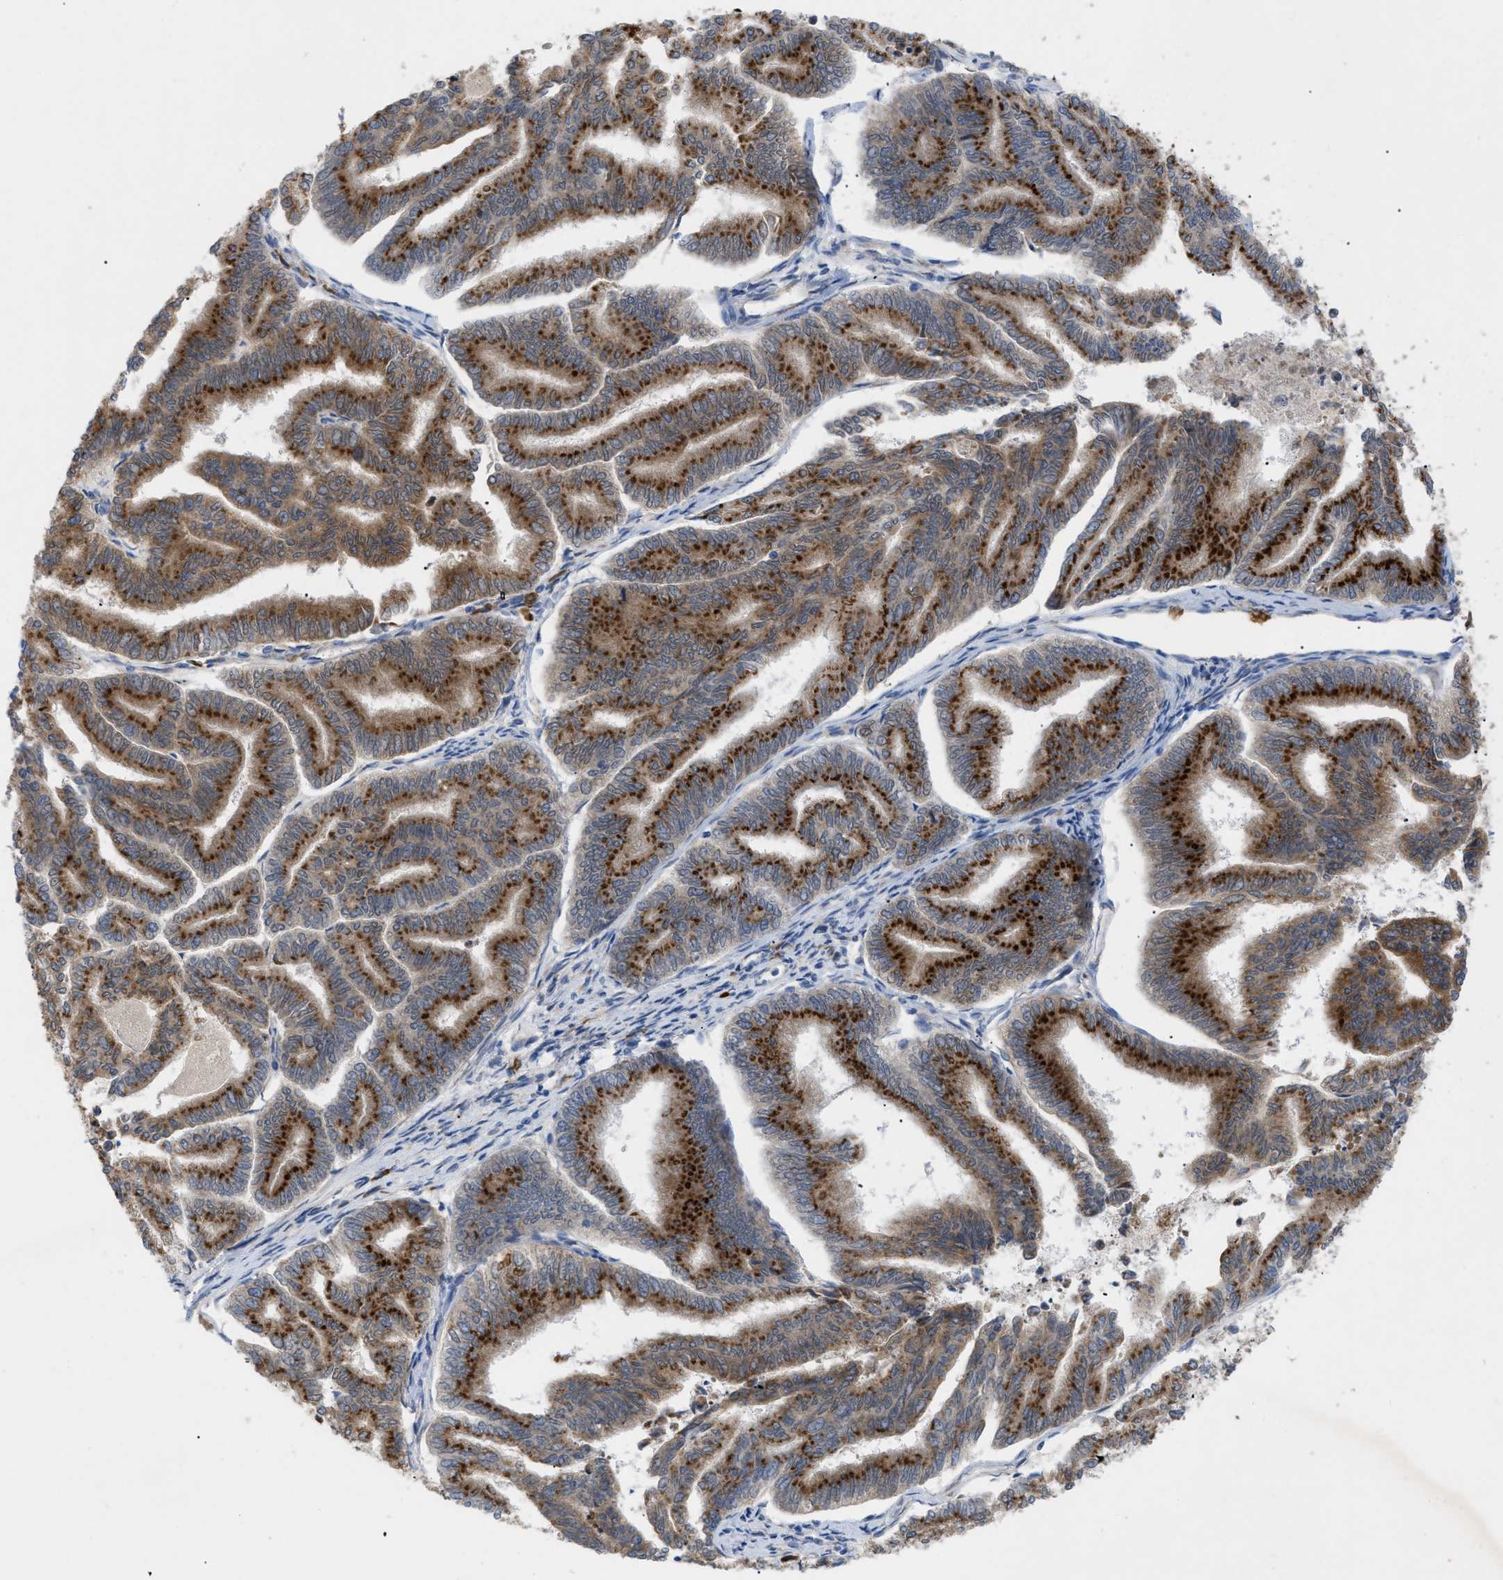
{"staining": {"intensity": "strong", "quantity": ">75%", "location": "cytoplasmic/membranous"}, "tissue": "endometrial cancer", "cell_type": "Tumor cells", "image_type": "cancer", "snomed": [{"axis": "morphology", "description": "Adenocarcinoma, NOS"}, {"axis": "topography", "description": "Endometrium"}], "caption": "High-power microscopy captured an IHC micrograph of endometrial cancer (adenocarcinoma), revealing strong cytoplasmic/membranous positivity in about >75% of tumor cells. The protein of interest is stained brown, and the nuclei are stained in blue (DAB IHC with brightfield microscopy, high magnification).", "gene": "SLC50A1", "patient": {"sex": "female", "age": 79}}